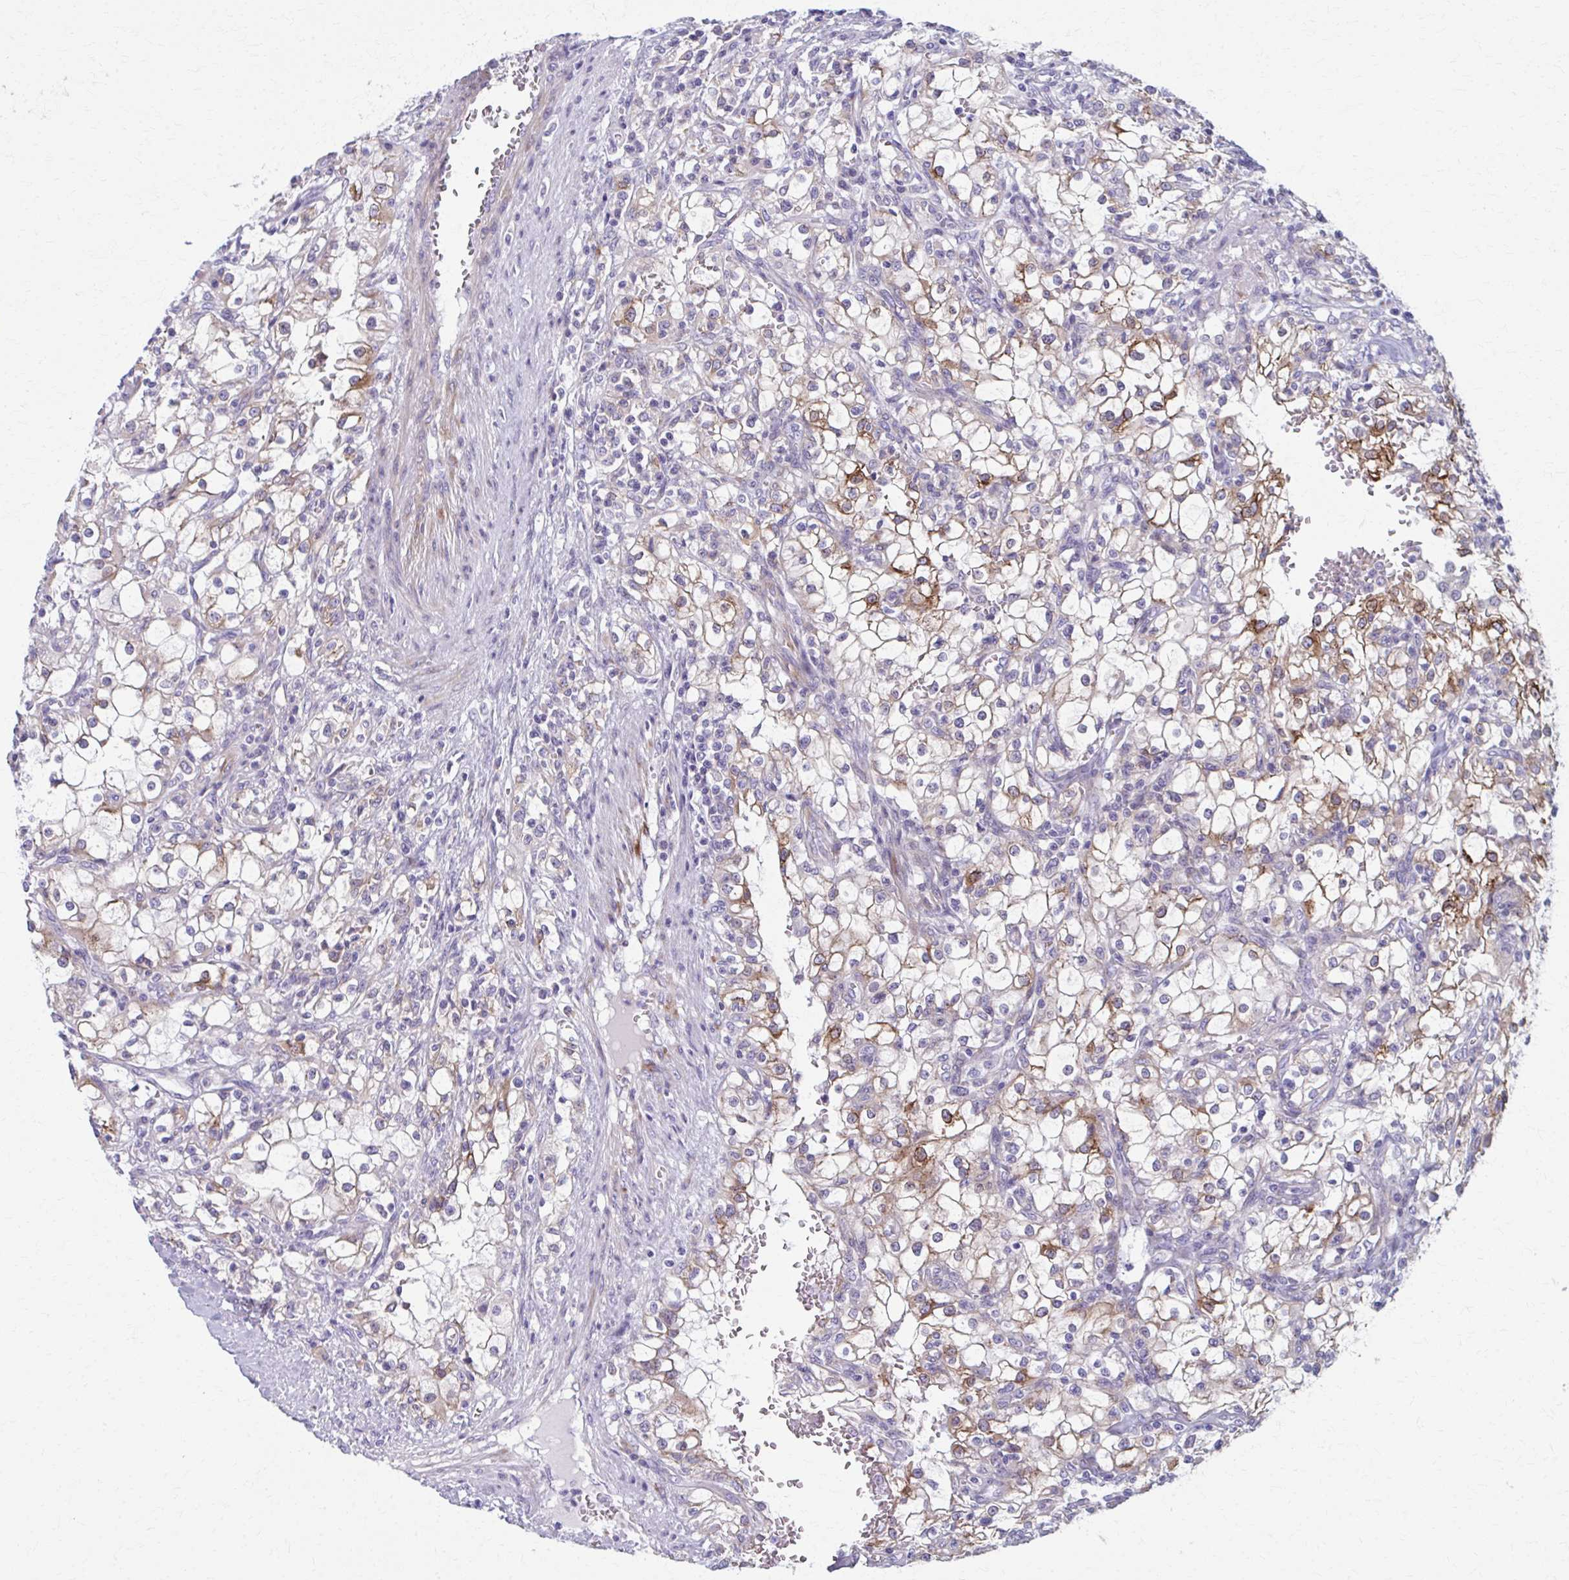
{"staining": {"intensity": "moderate", "quantity": "25%-75%", "location": "cytoplasmic/membranous"}, "tissue": "renal cancer", "cell_type": "Tumor cells", "image_type": "cancer", "snomed": [{"axis": "morphology", "description": "Adenocarcinoma, NOS"}, {"axis": "topography", "description": "Kidney"}], "caption": "High-power microscopy captured an IHC micrograph of renal cancer, revealing moderate cytoplasmic/membranous staining in approximately 25%-75% of tumor cells.", "gene": "SPATS2L", "patient": {"sex": "female", "age": 74}}